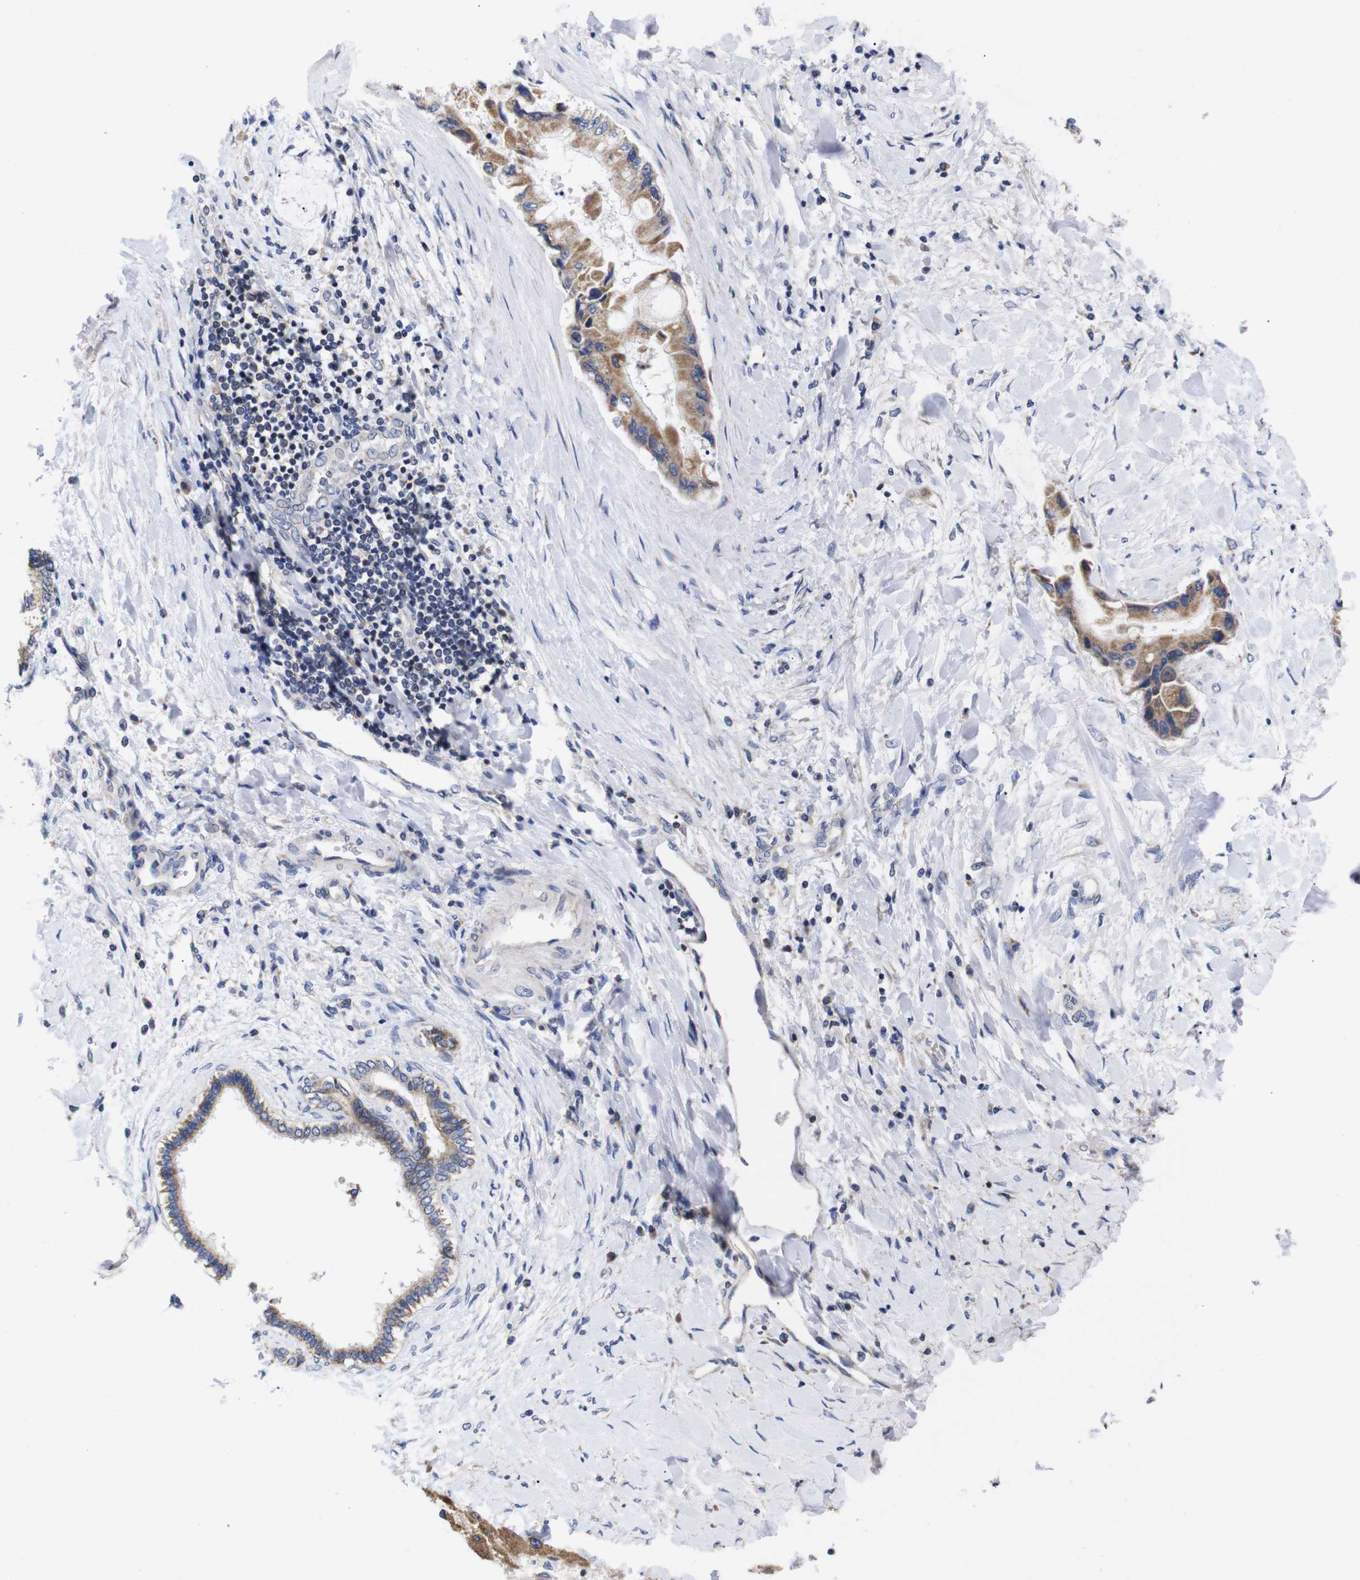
{"staining": {"intensity": "moderate", "quantity": ">75%", "location": "cytoplasmic/membranous"}, "tissue": "liver cancer", "cell_type": "Tumor cells", "image_type": "cancer", "snomed": [{"axis": "morphology", "description": "Cholangiocarcinoma"}, {"axis": "topography", "description": "Liver"}], "caption": "Protein staining shows moderate cytoplasmic/membranous staining in about >75% of tumor cells in liver cholangiocarcinoma.", "gene": "OPN3", "patient": {"sex": "male", "age": 50}}